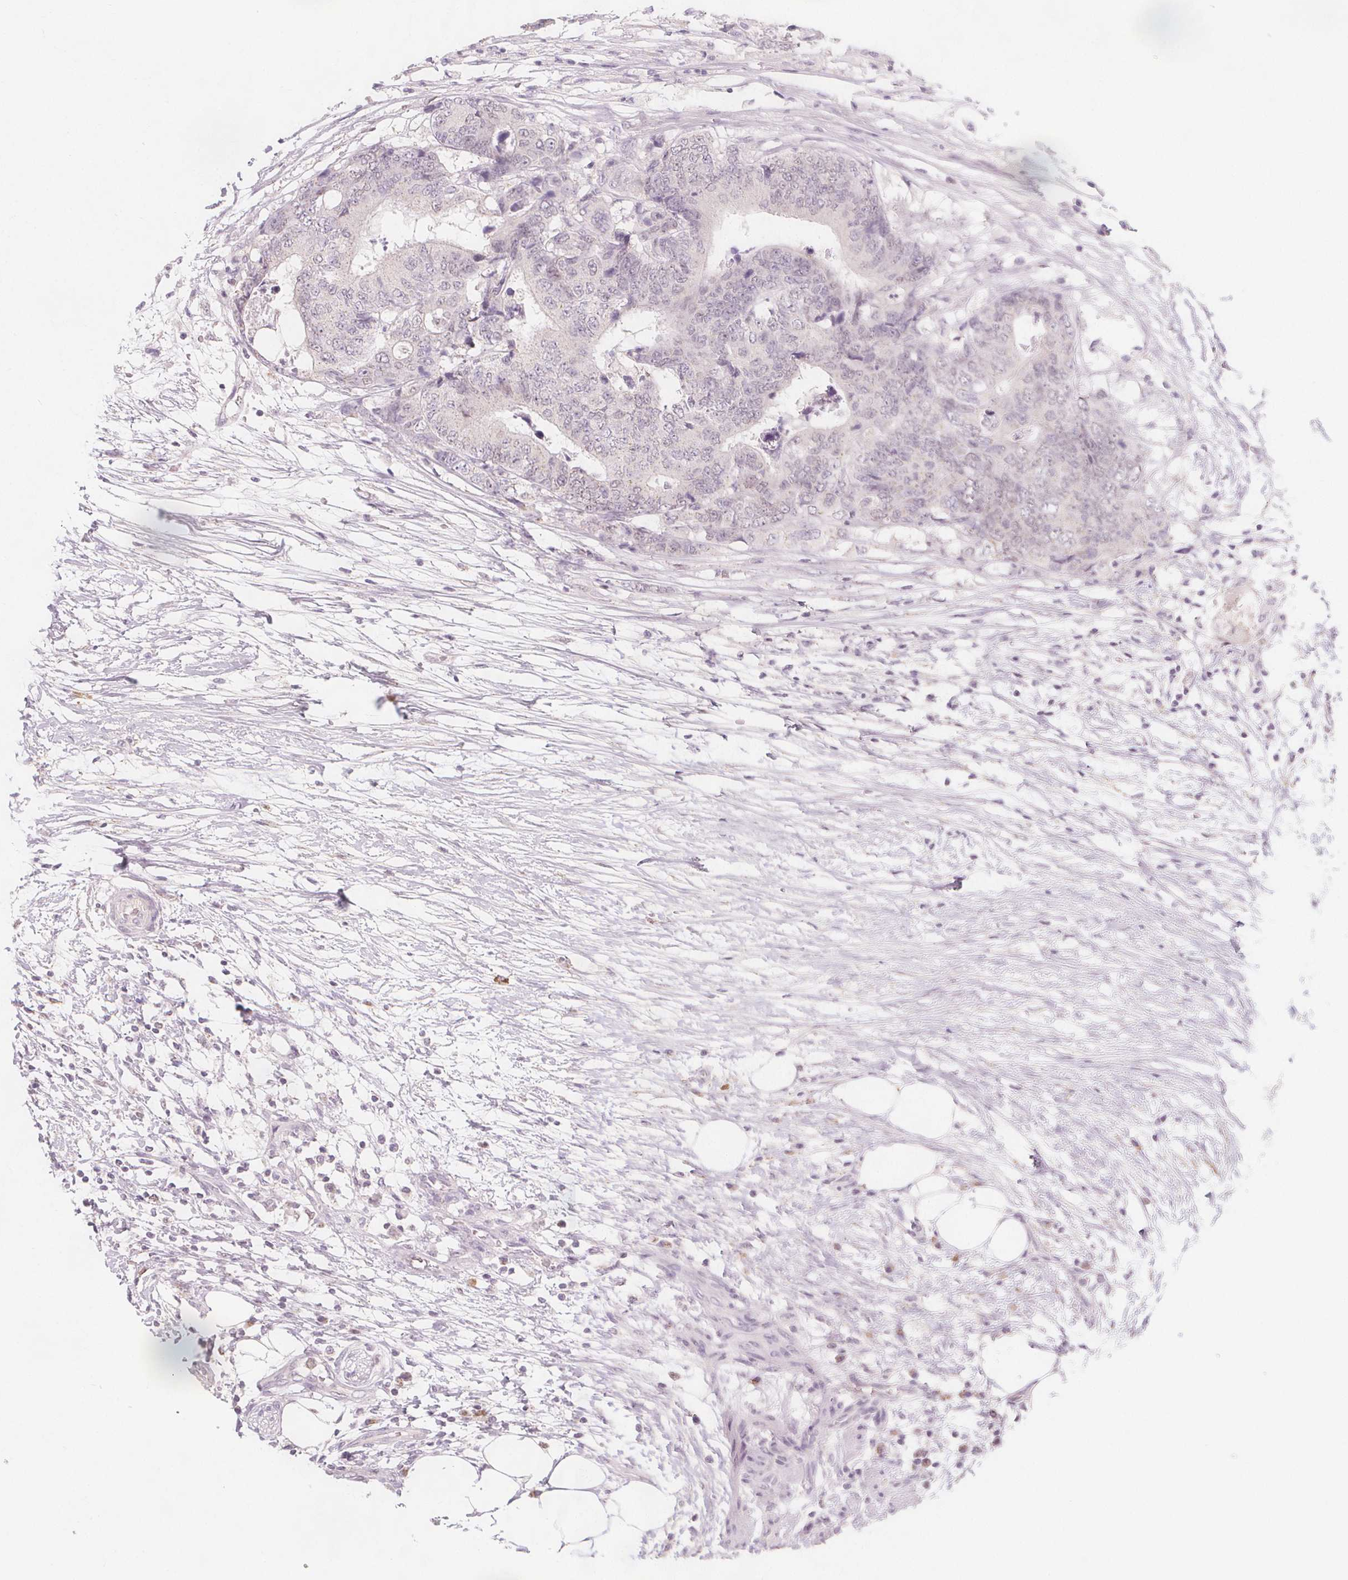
{"staining": {"intensity": "negative", "quantity": "none", "location": "none"}, "tissue": "colorectal cancer", "cell_type": "Tumor cells", "image_type": "cancer", "snomed": [{"axis": "morphology", "description": "Adenocarcinoma, NOS"}, {"axis": "topography", "description": "Colon"}], "caption": "Immunohistochemistry (IHC) photomicrograph of adenocarcinoma (colorectal) stained for a protein (brown), which displays no staining in tumor cells.", "gene": "TIPIN", "patient": {"sex": "female", "age": 48}}